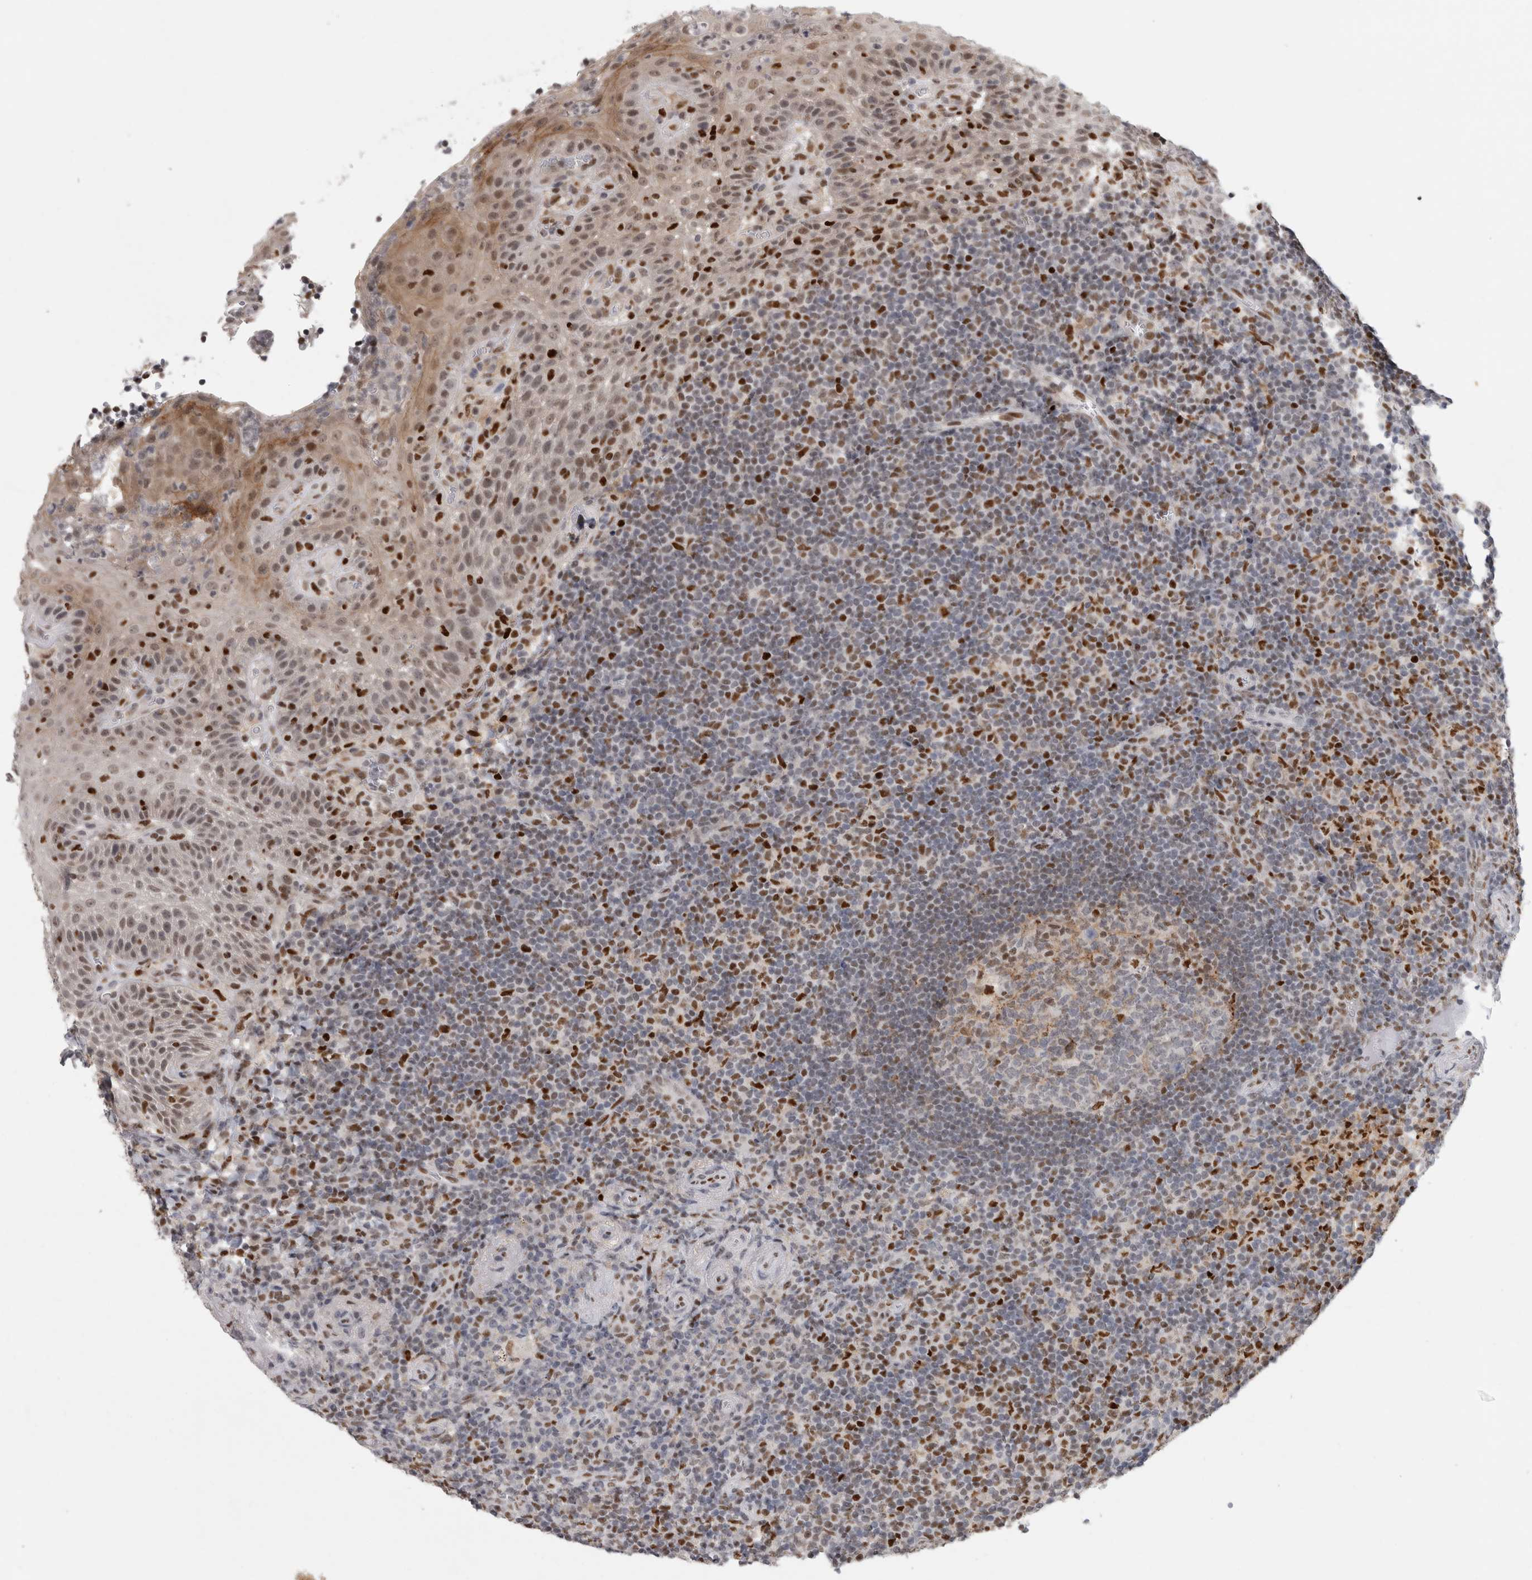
{"staining": {"intensity": "moderate", "quantity": "<25%", "location": "cytoplasmic/membranous"}, "tissue": "tonsil", "cell_type": "Germinal center cells", "image_type": "normal", "snomed": [{"axis": "morphology", "description": "Normal tissue, NOS"}, {"axis": "topography", "description": "Tonsil"}], "caption": "Protein analysis of benign tonsil exhibits moderate cytoplasmic/membranous positivity in approximately <25% of germinal center cells.", "gene": "SRARP", "patient": {"sex": "male", "age": 37}}